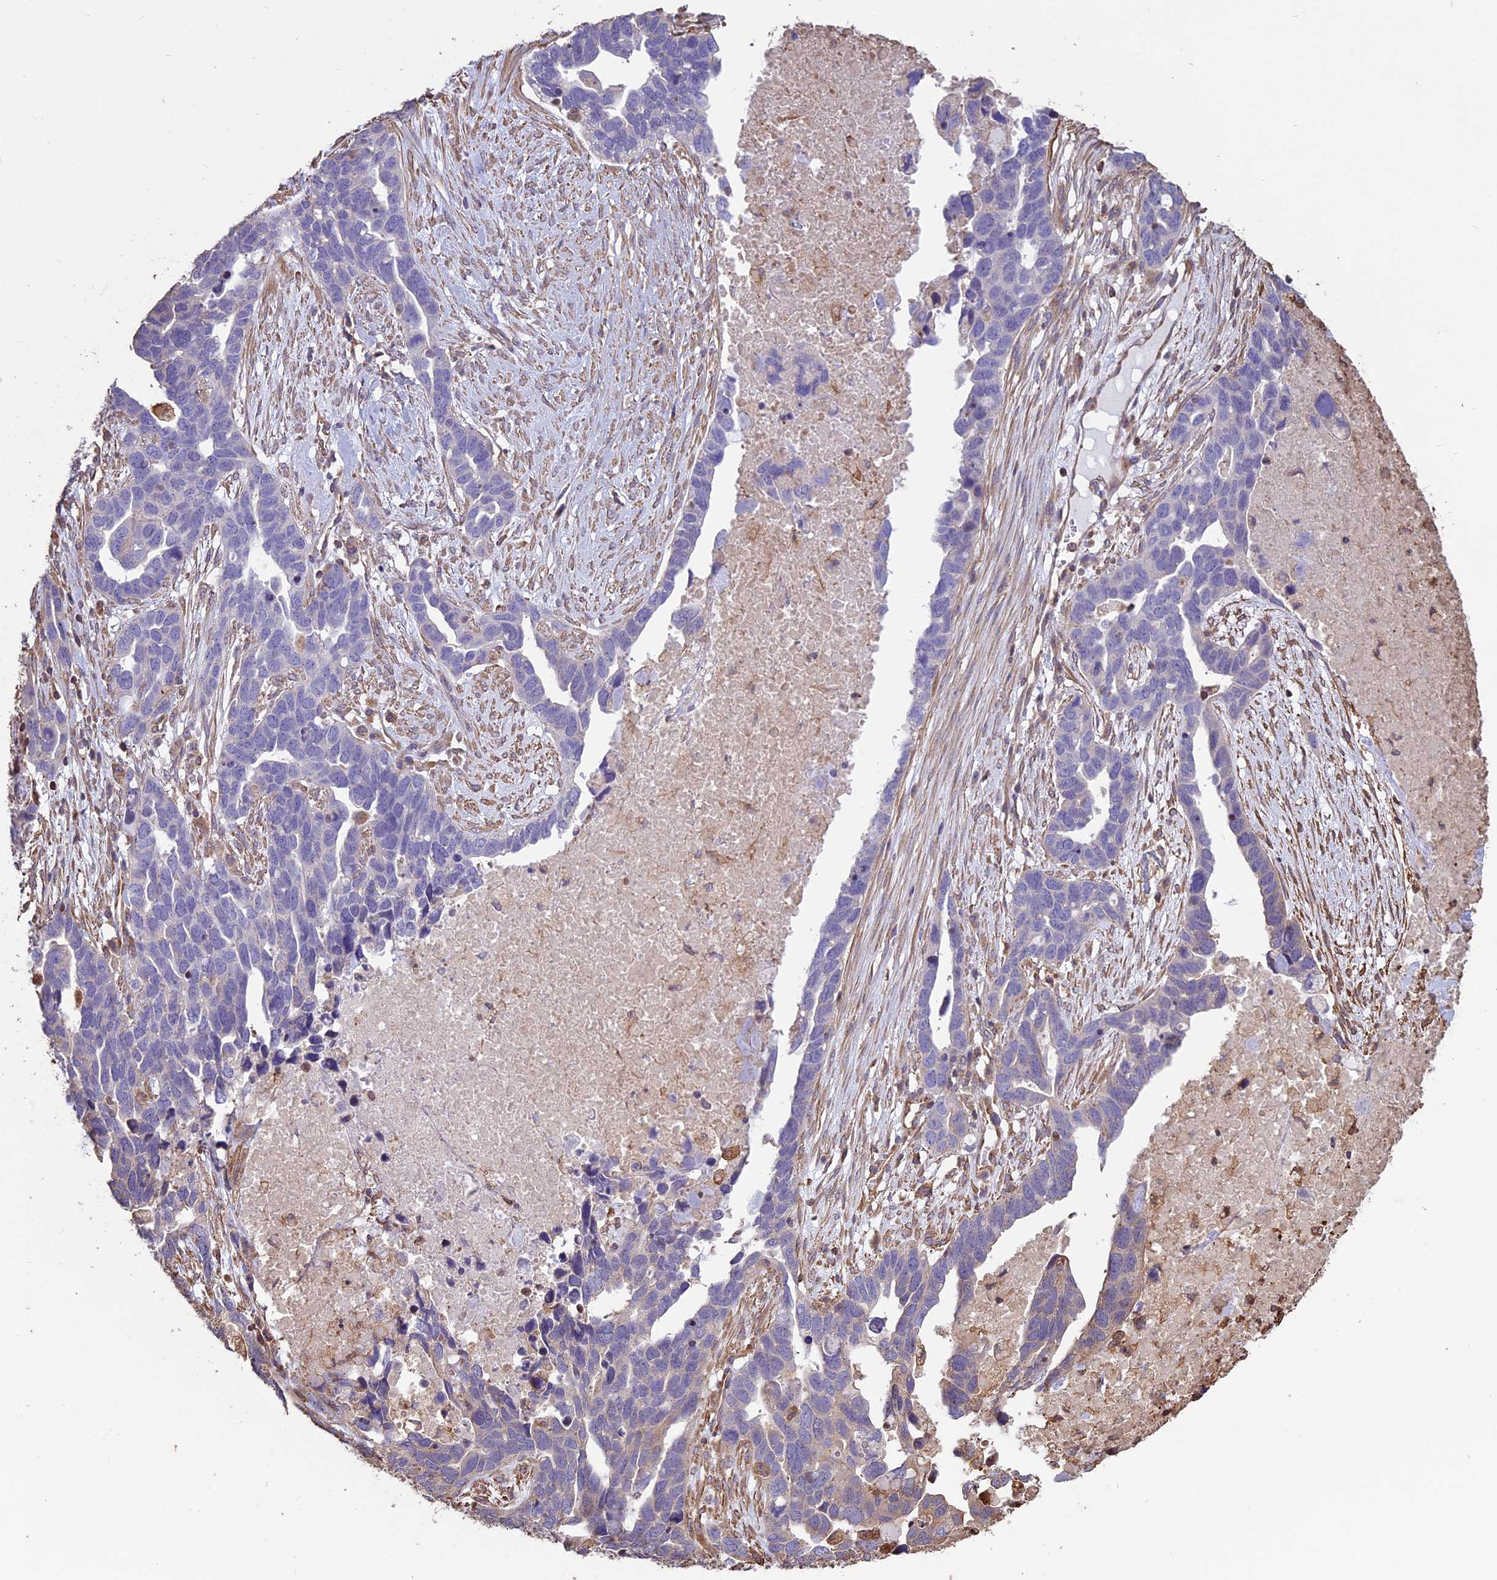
{"staining": {"intensity": "negative", "quantity": "none", "location": "none"}, "tissue": "ovarian cancer", "cell_type": "Tumor cells", "image_type": "cancer", "snomed": [{"axis": "morphology", "description": "Cystadenocarcinoma, serous, NOS"}, {"axis": "topography", "description": "Ovary"}], "caption": "Ovarian serous cystadenocarcinoma was stained to show a protein in brown. There is no significant expression in tumor cells.", "gene": "CCDC148", "patient": {"sex": "female", "age": 54}}